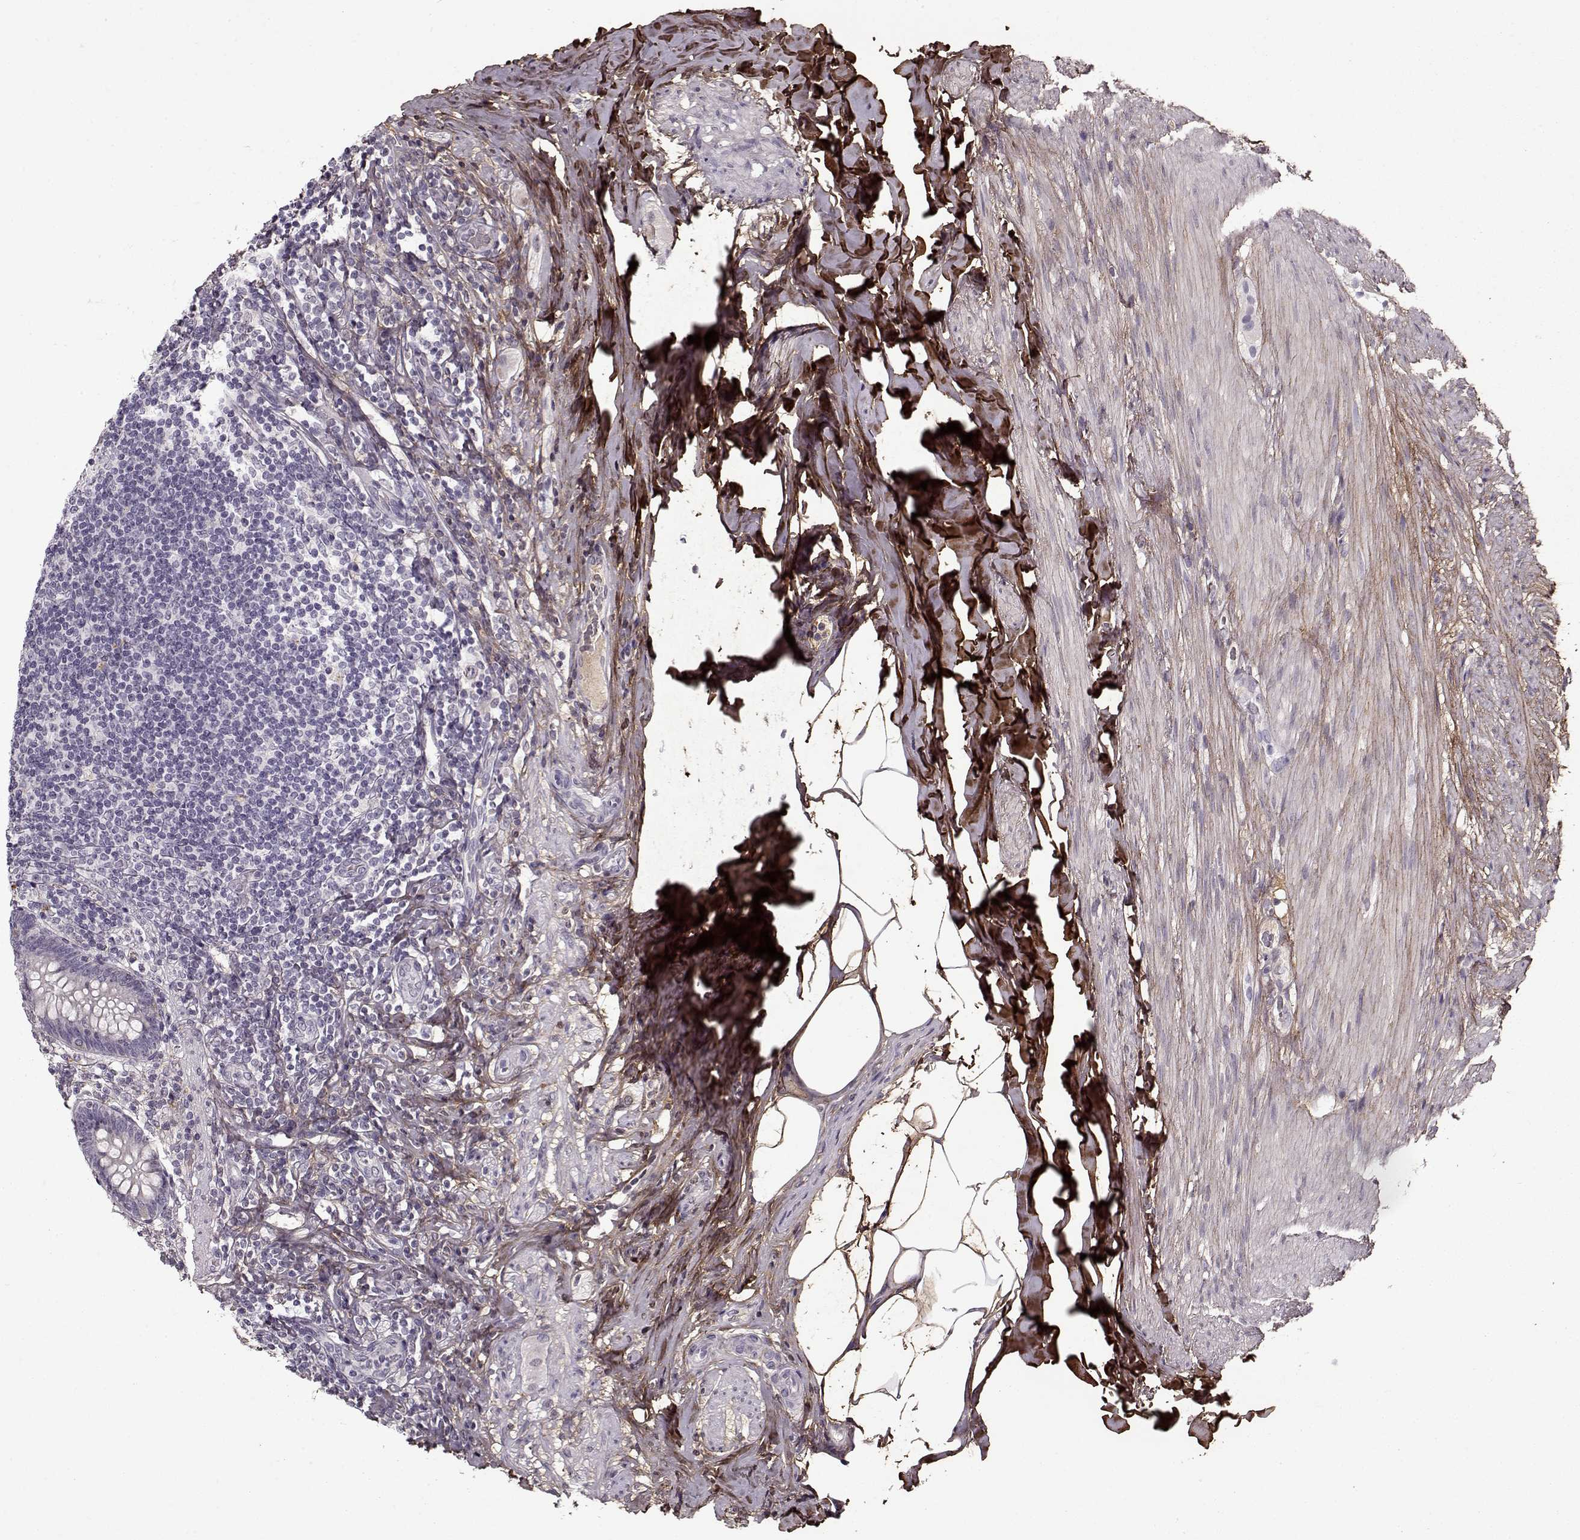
{"staining": {"intensity": "negative", "quantity": "none", "location": "none"}, "tissue": "appendix", "cell_type": "Glandular cells", "image_type": "normal", "snomed": [{"axis": "morphology", "description": "Normal tissue, NOS"}, {"axis": "topography", "description": "Appendix"}], "caption": "Immunohistochemistry (IHC) micrograph of benign appendix: human appendix stained with DAB (3,3'-diaminobenzidine) displays no significant protein positivity in glandular cells.", "gene": "LUM", "patient": {"sex": "male", "age": 47}}